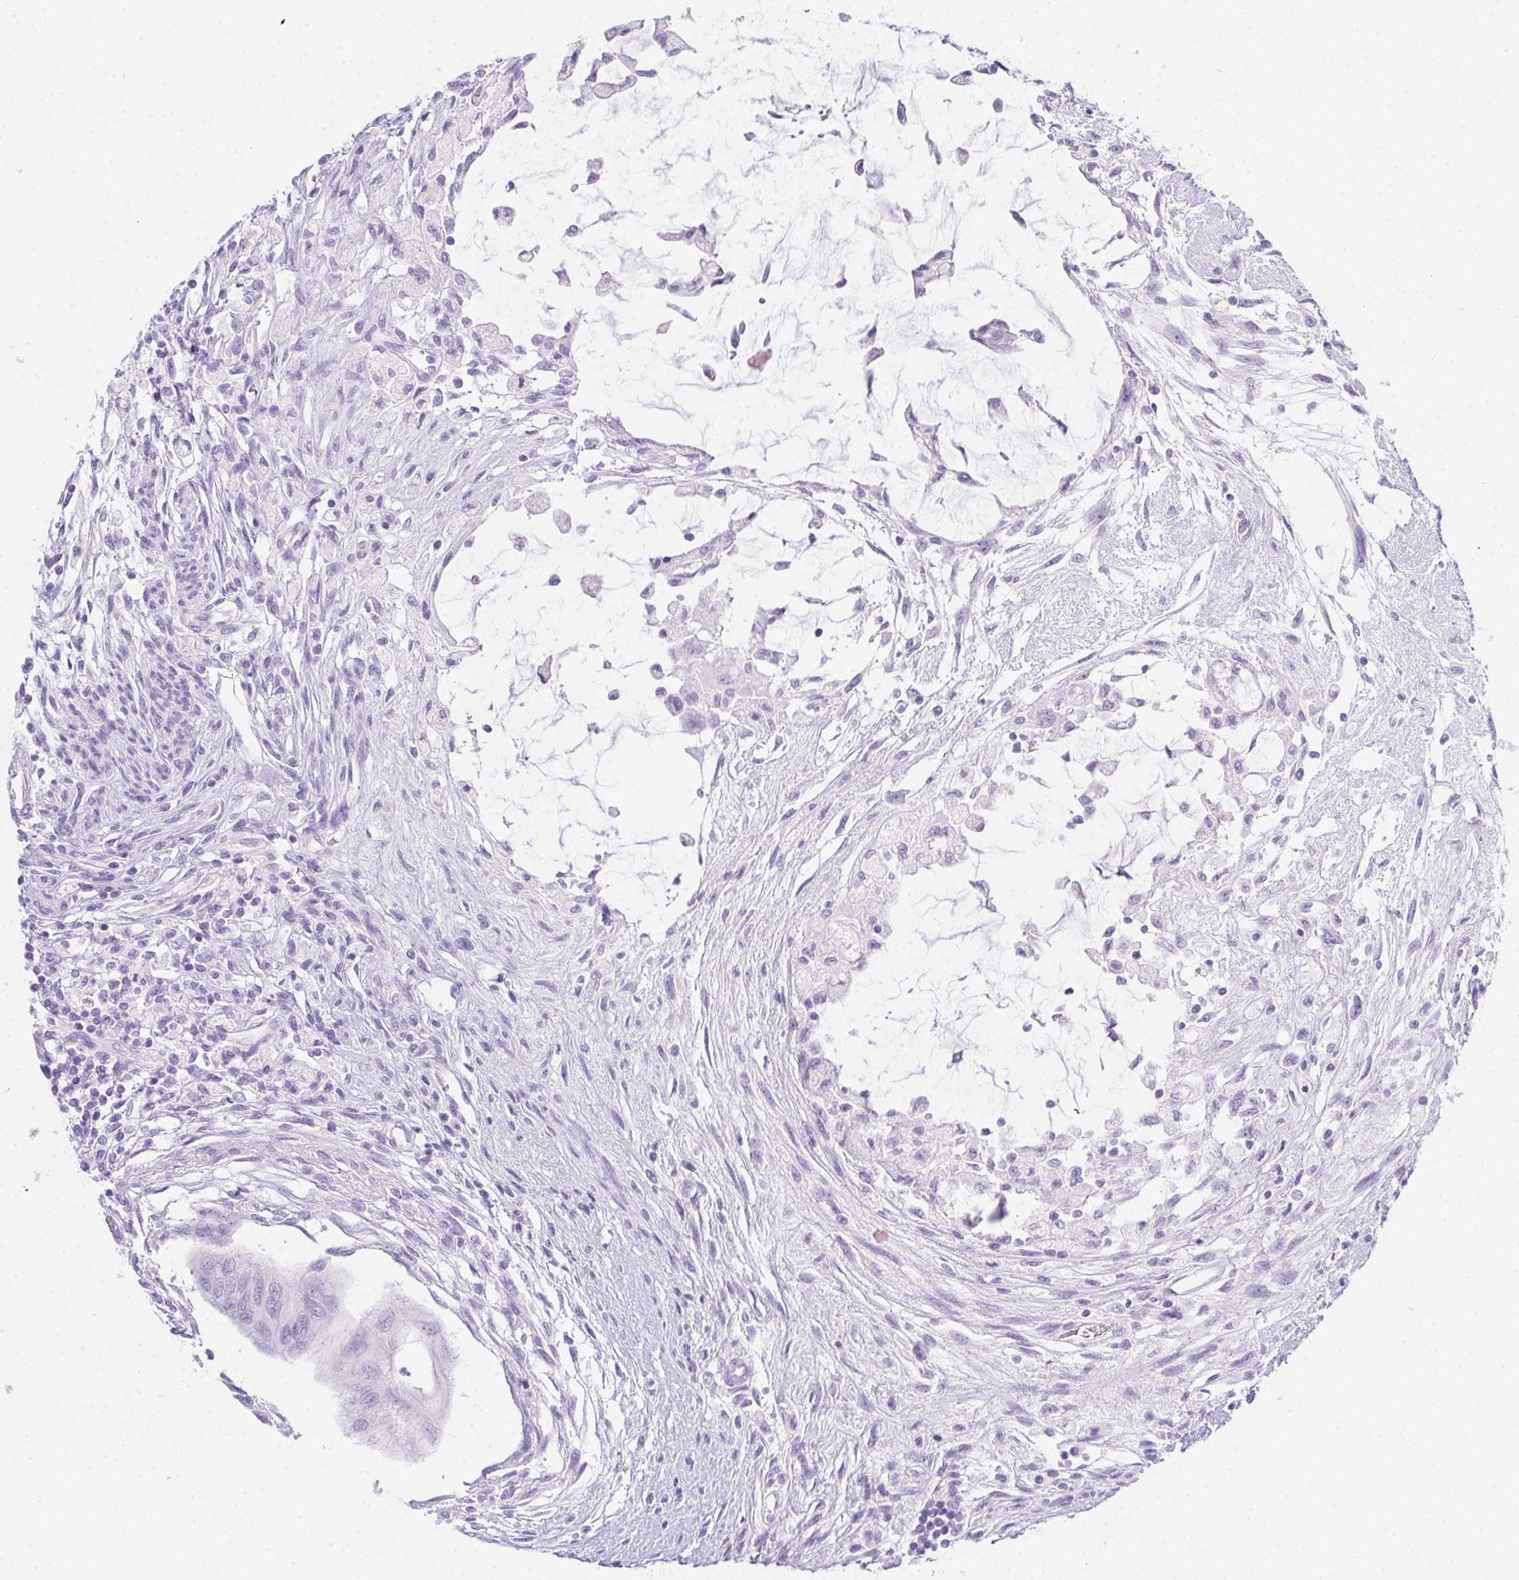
{"staining": {"intensity": "negative", "quantity": "none", "location": "none"}, "tissue": "testis cancer", "cell_type": "Tumor cells", "image_type": "cancer", "snomed": [{"axis": "morphology", "description": "Carcinoma, Embryonal, NOS"}, {"axis": "topography", "description": "Testis"}], "caption": "Testis cancer (embryonal carcinoma) stained for a protein using immunohistochemistry demonstrates no expression tumor cells.", "gene": "SPACA5B", "patient": {"sex": "male", "age": 37}}